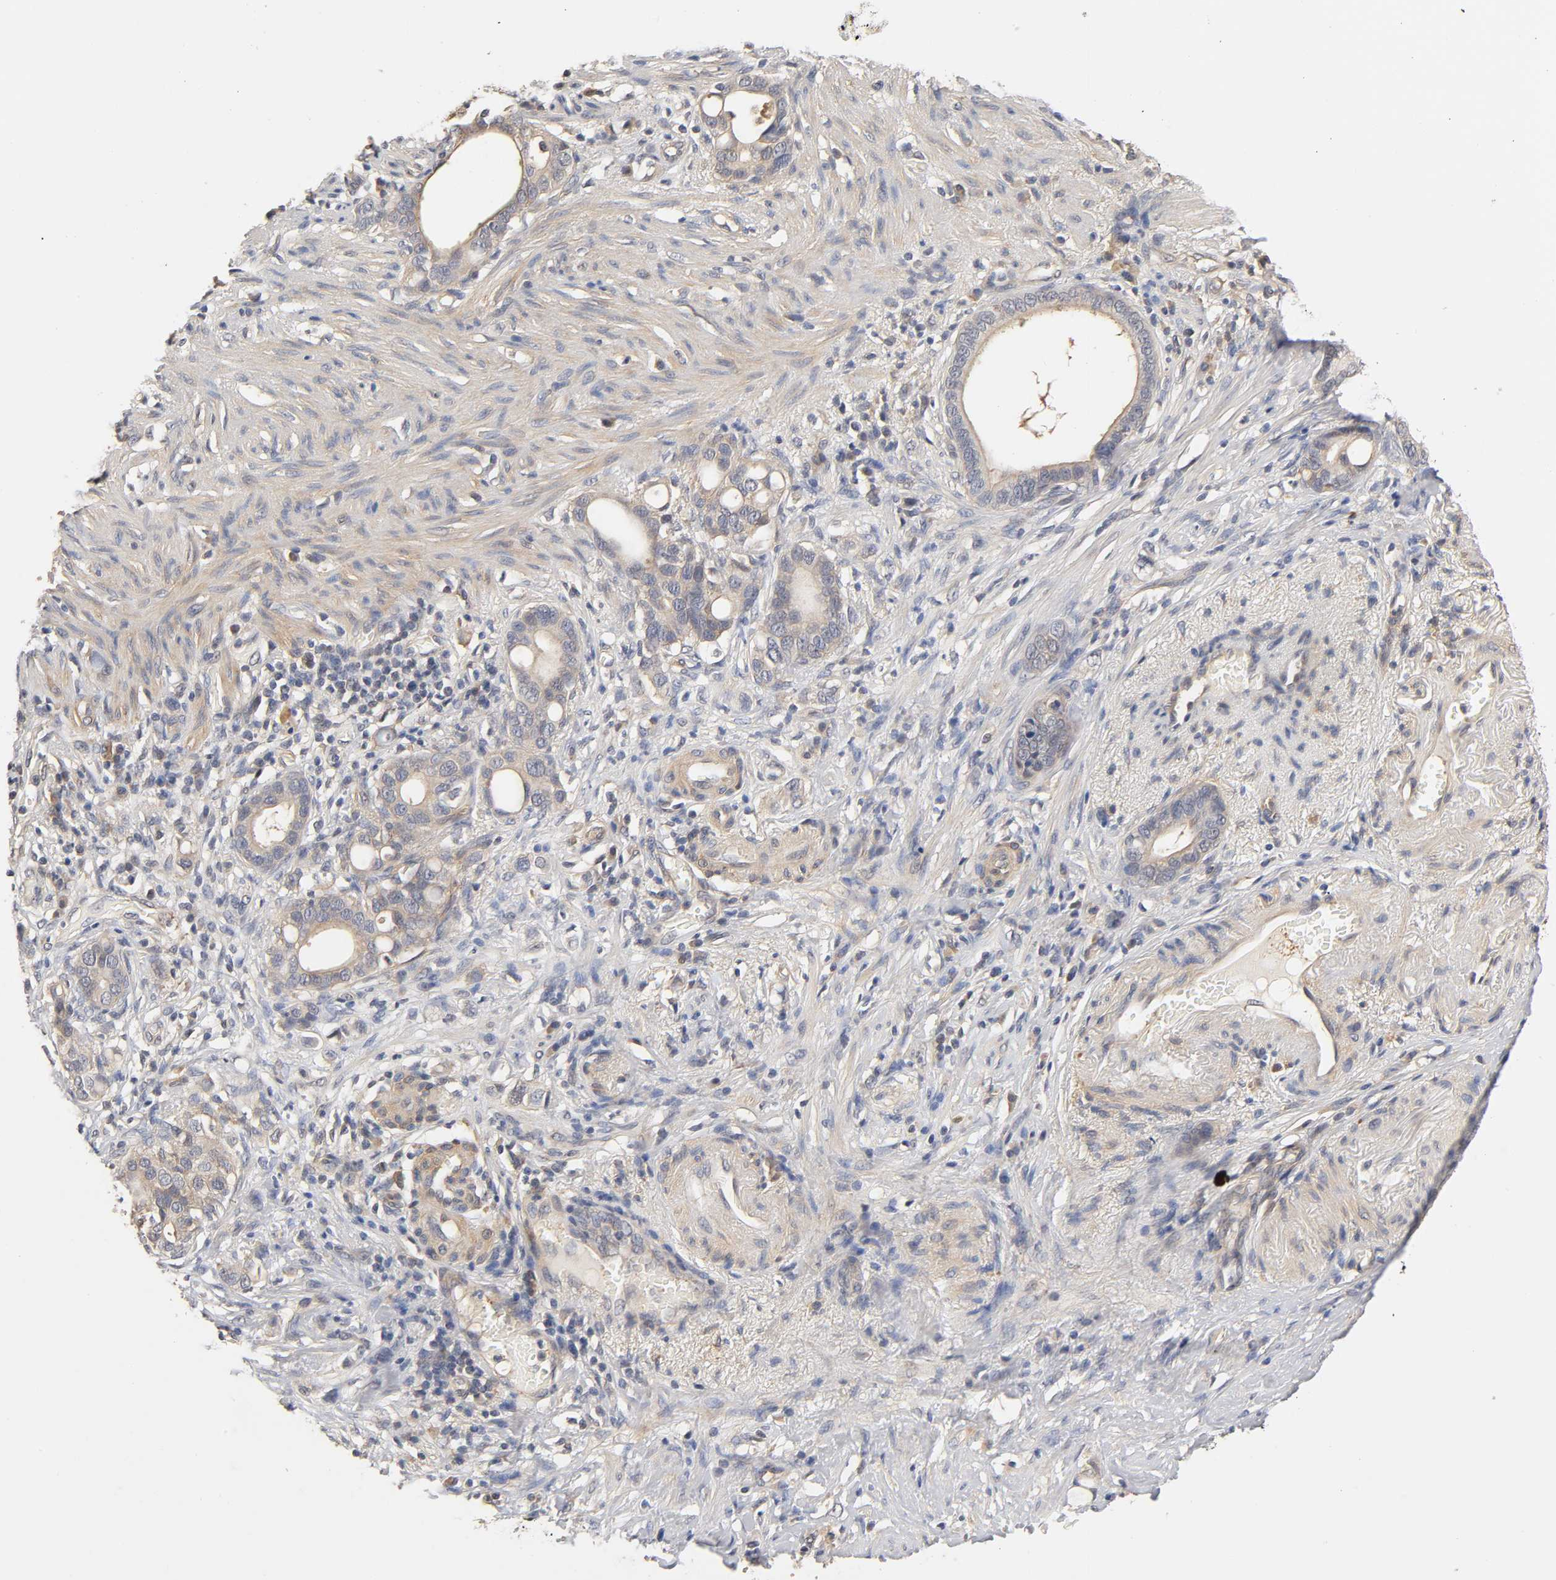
{"staining": {"intensity": "negative", "quantity": "none", "location": "none"}, "tissue": "stomach cancer", "cell_type": "Tumor cells", "image_type": "cancer", "snomed": [{"axis": "morphology", "description": "Adenocarcinoma, NOS"}, {"axis": "topography", "description": "Stomach"}], "caption": "The image shows no staining of tumor cells in stomach cancer.", "gene": "PDE5A", "patient": {"sex": "female", "age": 75}}